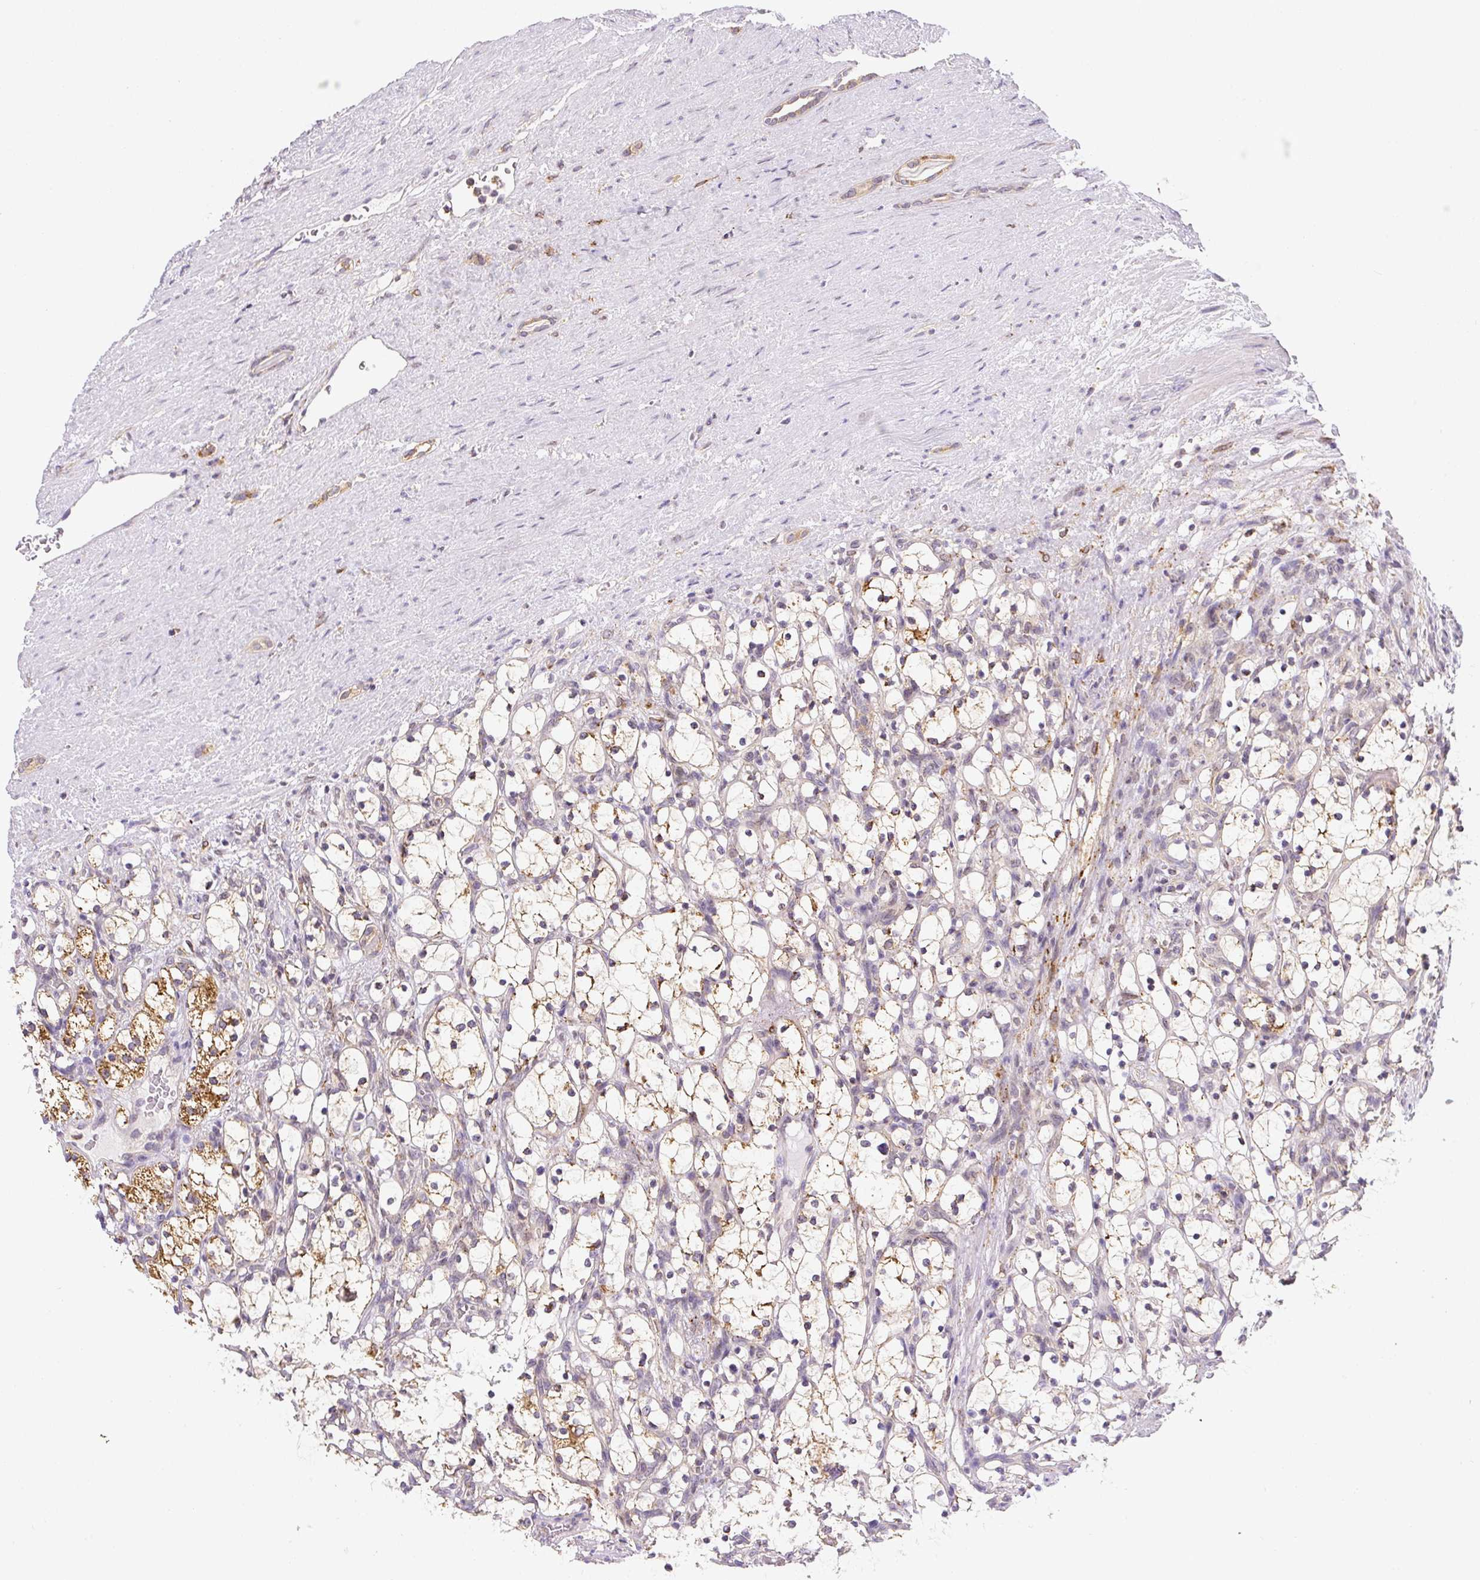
{"staining": {"intensity": "moderate", "quantity": "25%-75%", "location": "cytoplasmic/membranous"}, "tissue": "renal cancer", "cell_type": "Tumor cells", "image_type": "cancer", "snomed": [{"axis": "morphology", "description": "Adenocarcinoma, NOS"}, {"axis": "topography", "description": "Kidney"}], "caption": "This is a photomicrograph of immunohistochemistry (IHC) staining of renal adenocarcinoma, which shows moderate positivity in the cytoplasmic/membranous of tumor cells.", "gene": "PLA2G4A", "patient": {"sex": "female", "age": 69}}